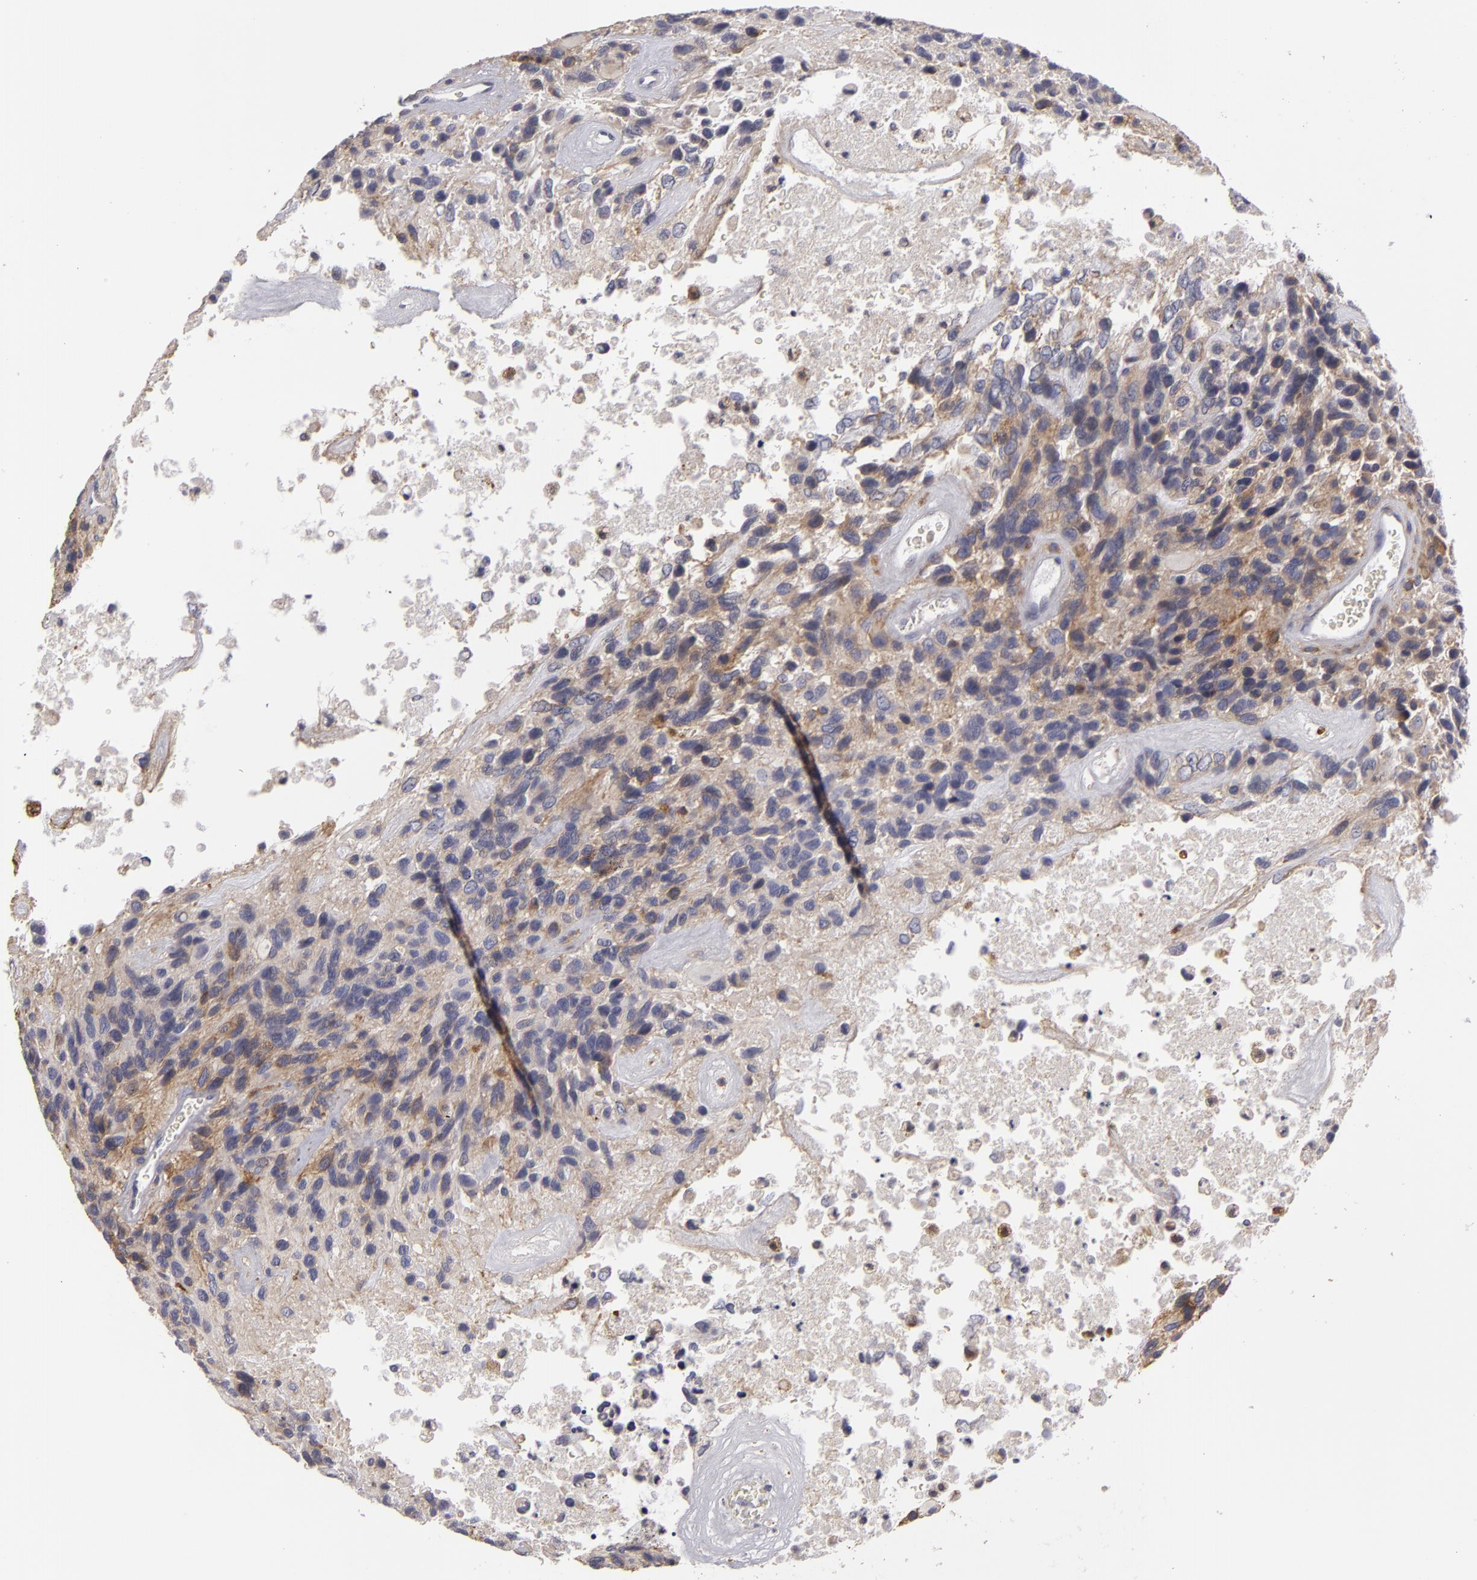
{"staining": {"intensity": "moderate", "quantity": "25%-75%", "location": "cytoplasmic/membranous"}, "tissue": "glioma", "cell_type": "Tumor cells", "image_type": "cancer", "snomed": [{"axis": "morphology", "description": "Glioma, malignant, High grade"}, {"axis": "topography", "description": "Brain"}], "caption": "Immunohistochemical staining of human malignant glioma (high-grade) exhibits moderate cytoplasmic/membranous protein staining in approximately 25%-75% of tumor cells. (Stains: DAB (3,3'-diaminobenzidine) in brown, nuclei in blue, Microscopy: brightfield microscopy at high magnification).", "gene": "ATP2B3", "patient": {"sex": "male", "age": 77}}